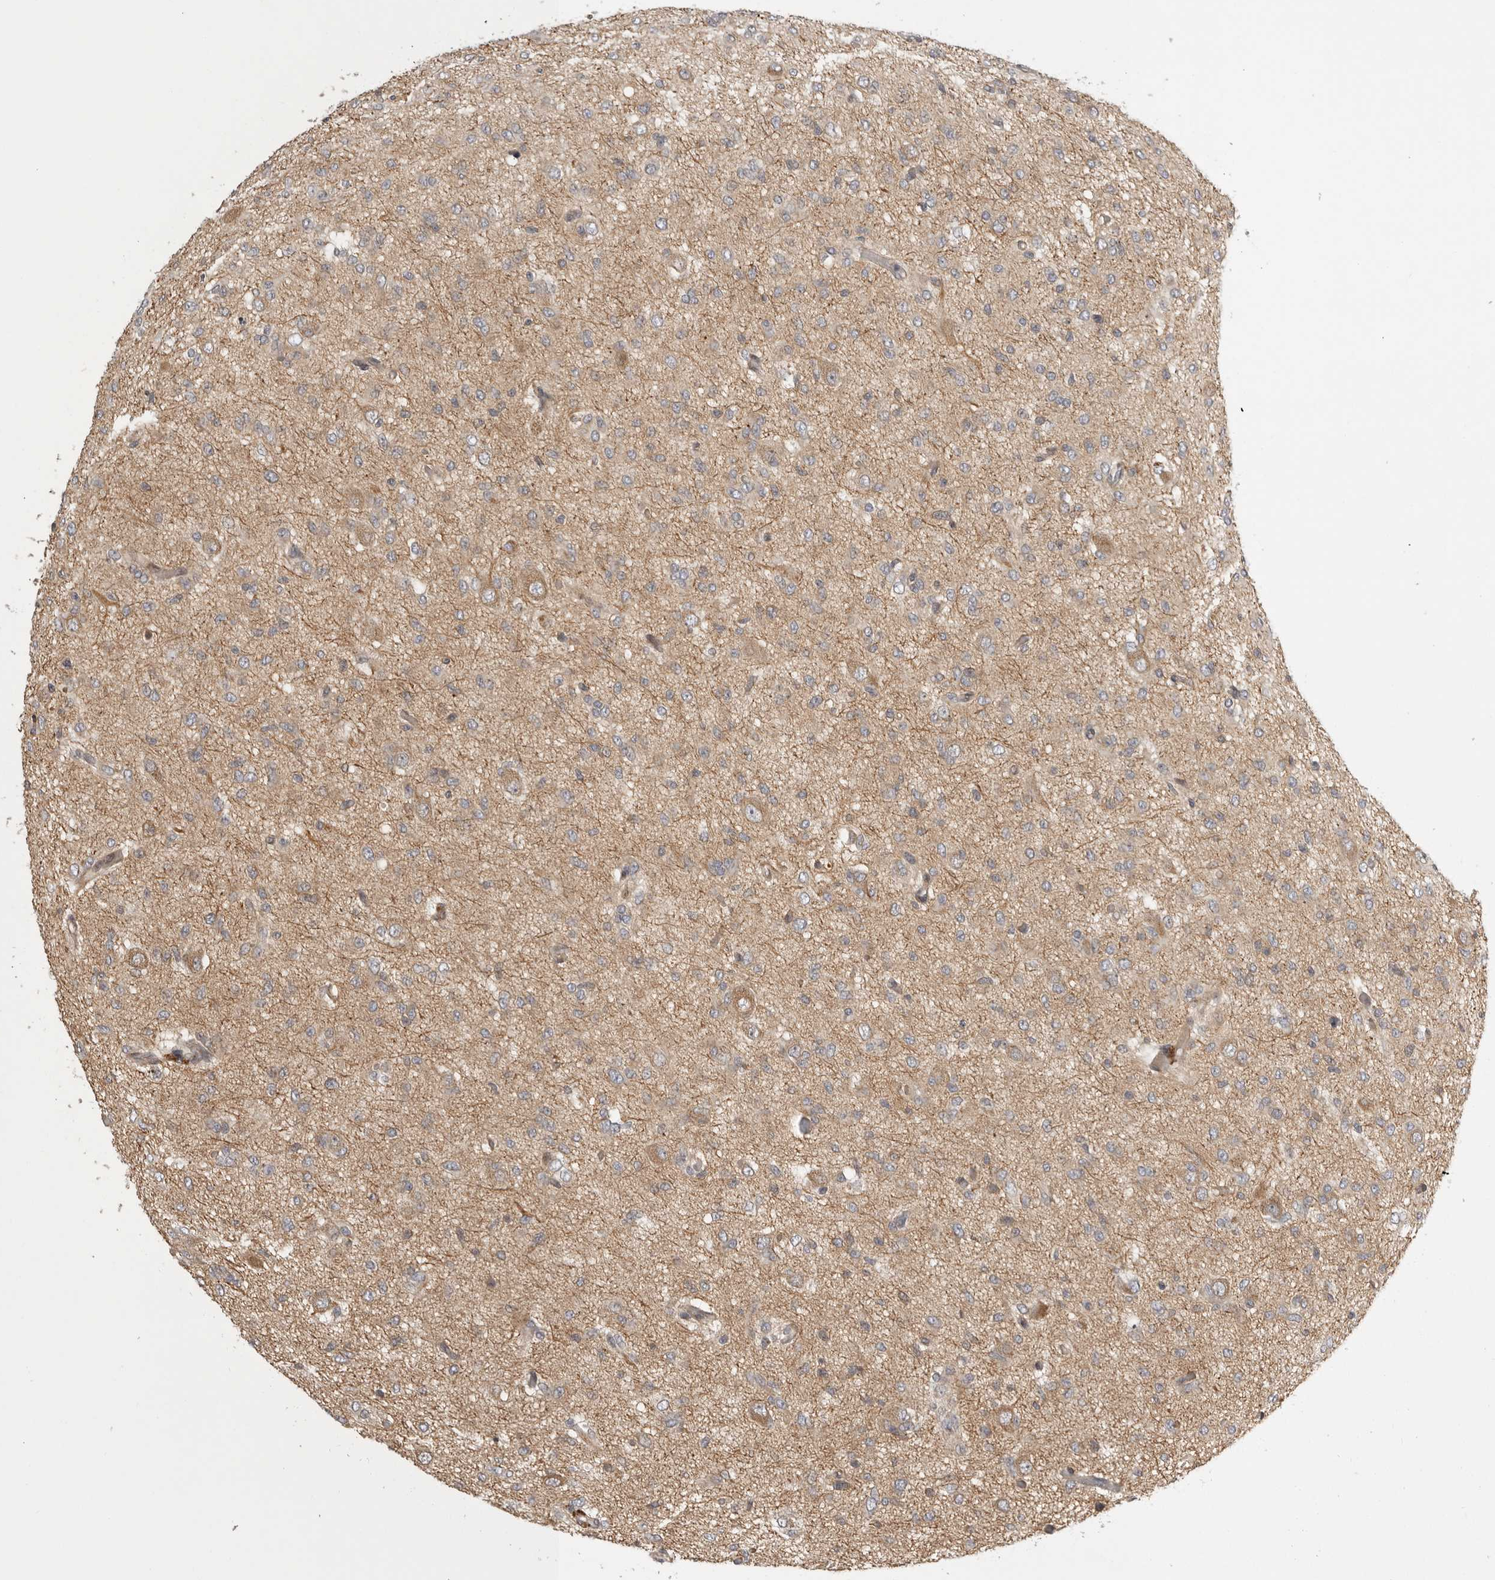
{"staining": {"intensity": "weak", "quantity": ">75%", "location": "cytoplasmic/membranous"}, "tissue": "glioma", "cell_type": "Tumor cells", "image_type": "cancer", "snomed": [{"axis": "morphology", "description": "Glioma, malignant, High grade"}, {"axis": "topography", "description": "Brain"}], "caption": "Immunohistochemical staining of human glioma reveals low levels of weak cytoplasmic/membranous staining in approximately >75% of tumor cells.", "gene": "CUEDC1", "patient": {"sex": "female", "age": 59}}